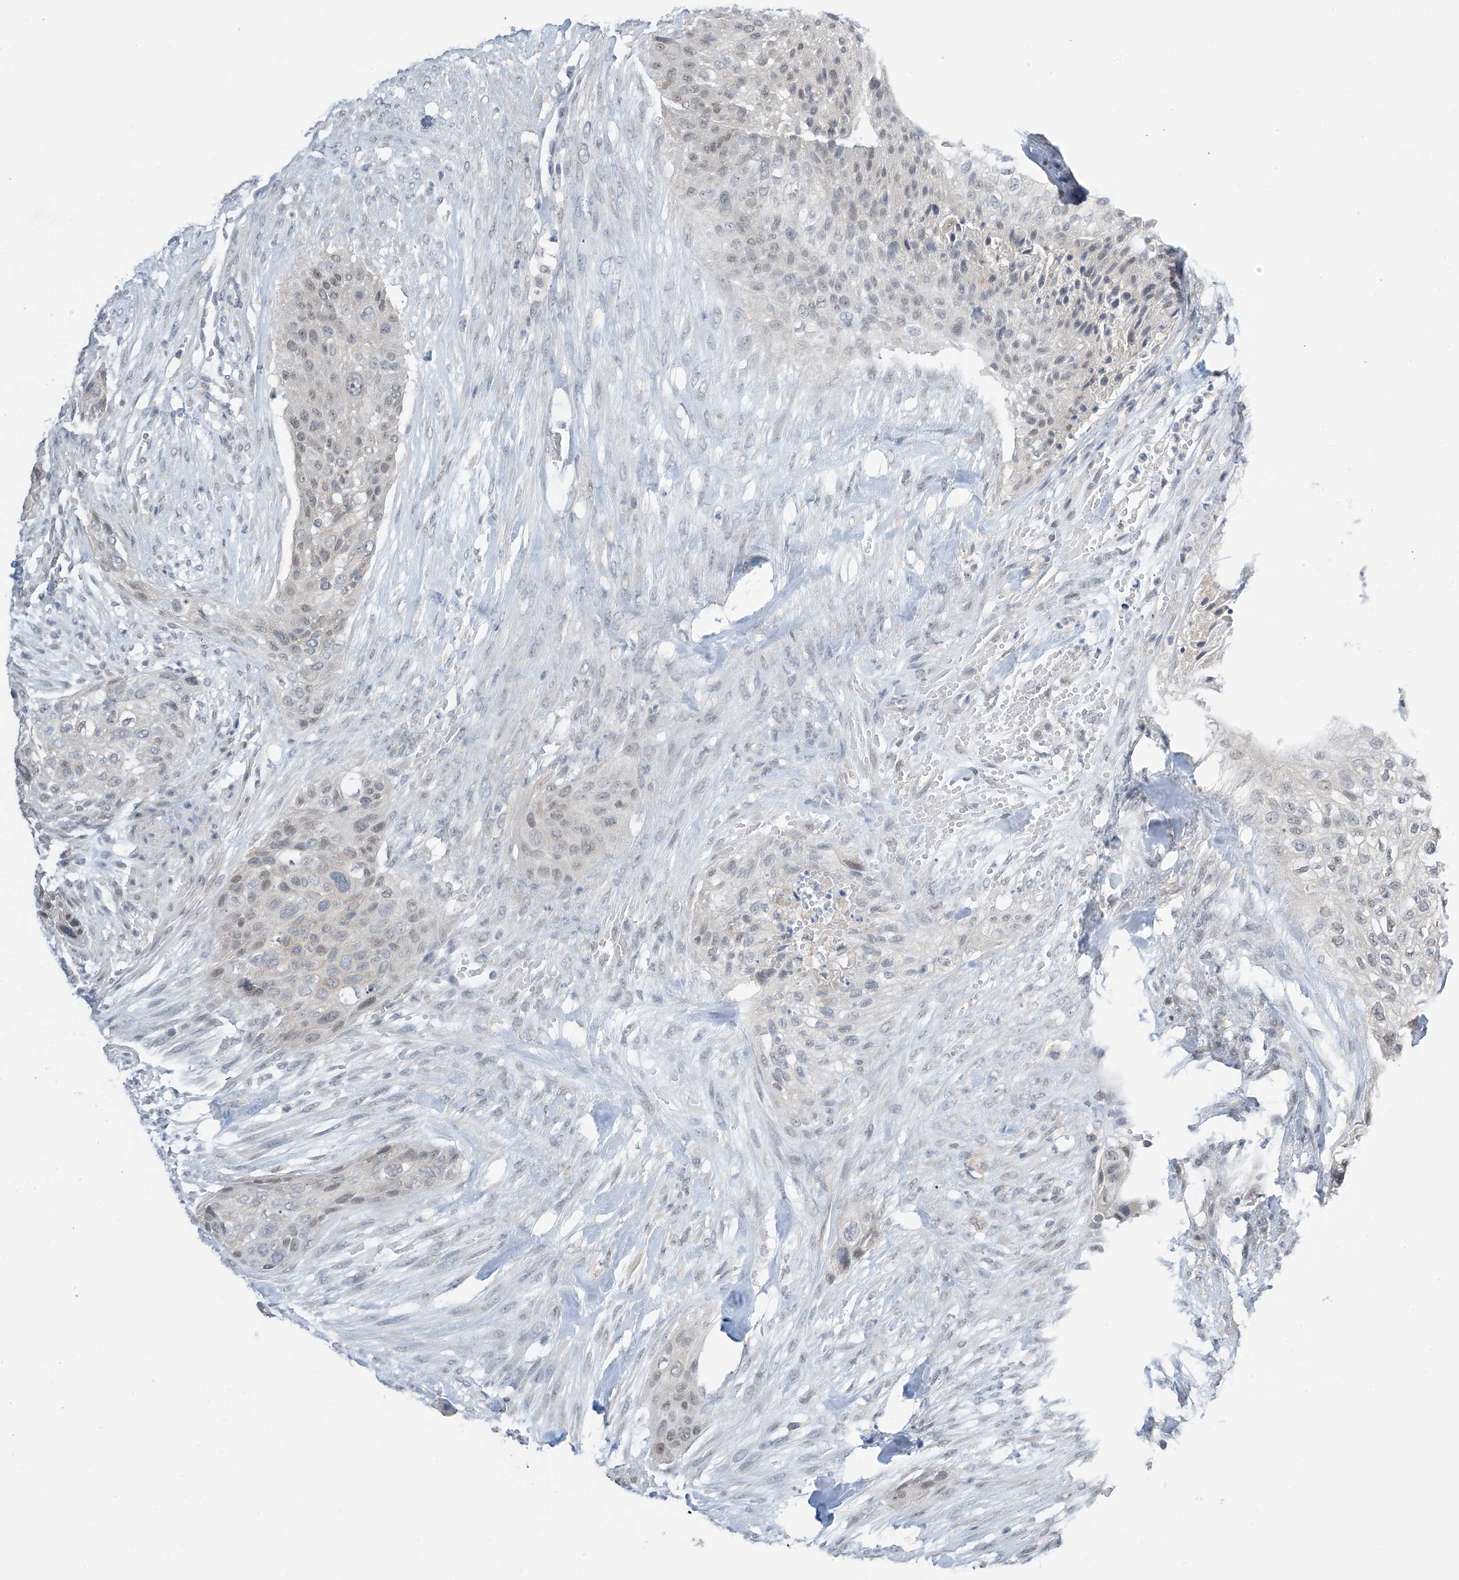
{"staining": {"intensity": "weak", "quantity": "<25%", "location": "nuclear"}, "tissue": "urothelial cancer", "cell_type": "Tumor cells", "image_type": "cancer", "snomed": [{"axis": "morphology", "description": "Urothelial carcinoma, High grade"}, {"axis": "topography", "description": "Urinary bladder"}], "caption": "The histopathology image reveals no staining of tumor cells in urothelial carcinoma (high-grade).", "gene": "APLF", "patient": {"sex": "male", "age": 35}}